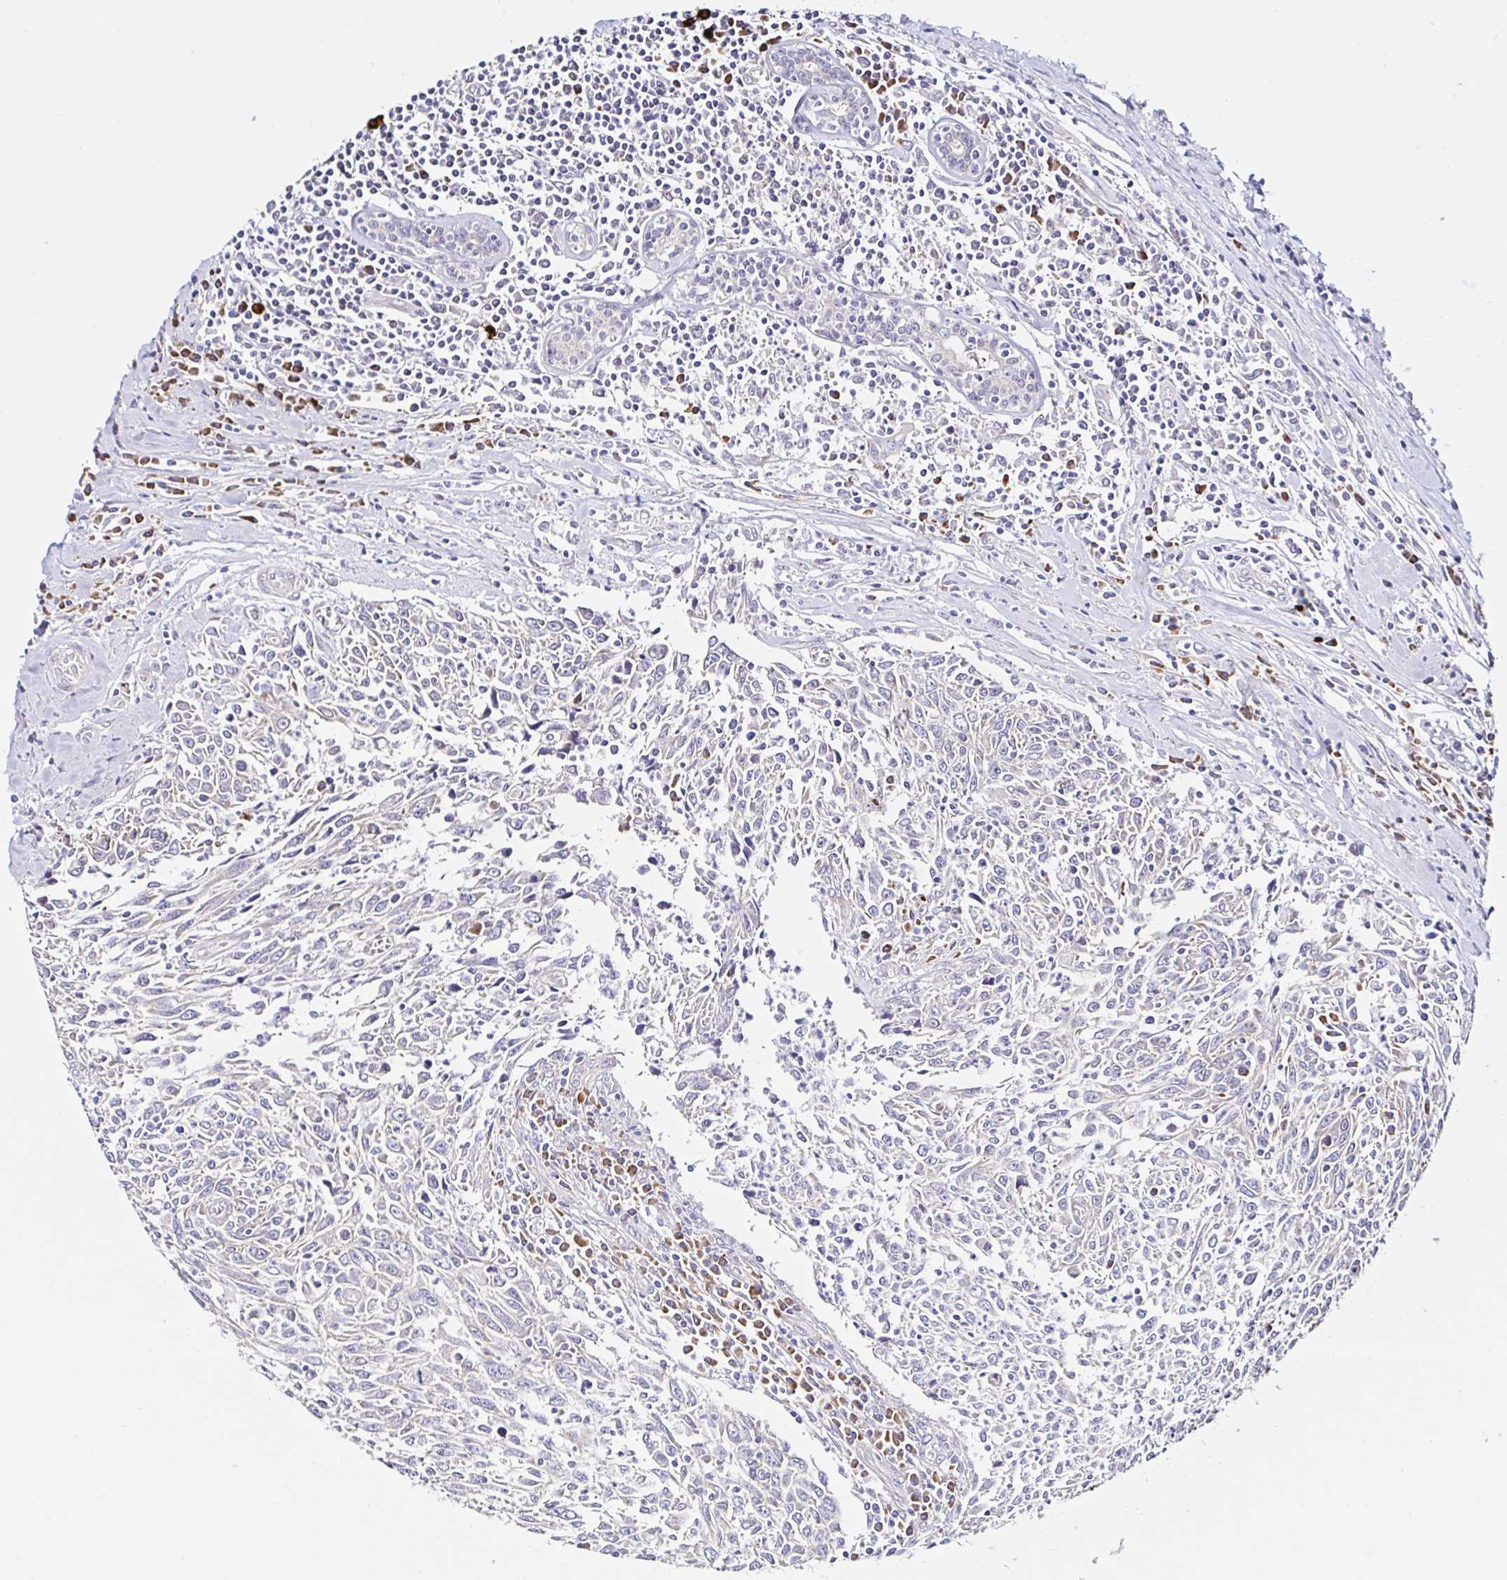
{"staining": {"intensity": "weak", "quantity": "<25%", "location": "cytoplasmic/membranous"}, "tissue": "breast cancer", "cell_type": "Tumor cells", "image_type": "cancer", "snomed": [{"axis": "morphology", "description": "Duct carcinoma"}, {"axis": "topography", "description": "Breast"}], "caption": "High power microscopy image of an immunohistochemistry (IHC) micrograph of infiltrating ductal carcinoma (breast), revealing no significant staining in tumor cells.", "gene": "VSIG2", "patient": {"sex": "female", "age": 50}}